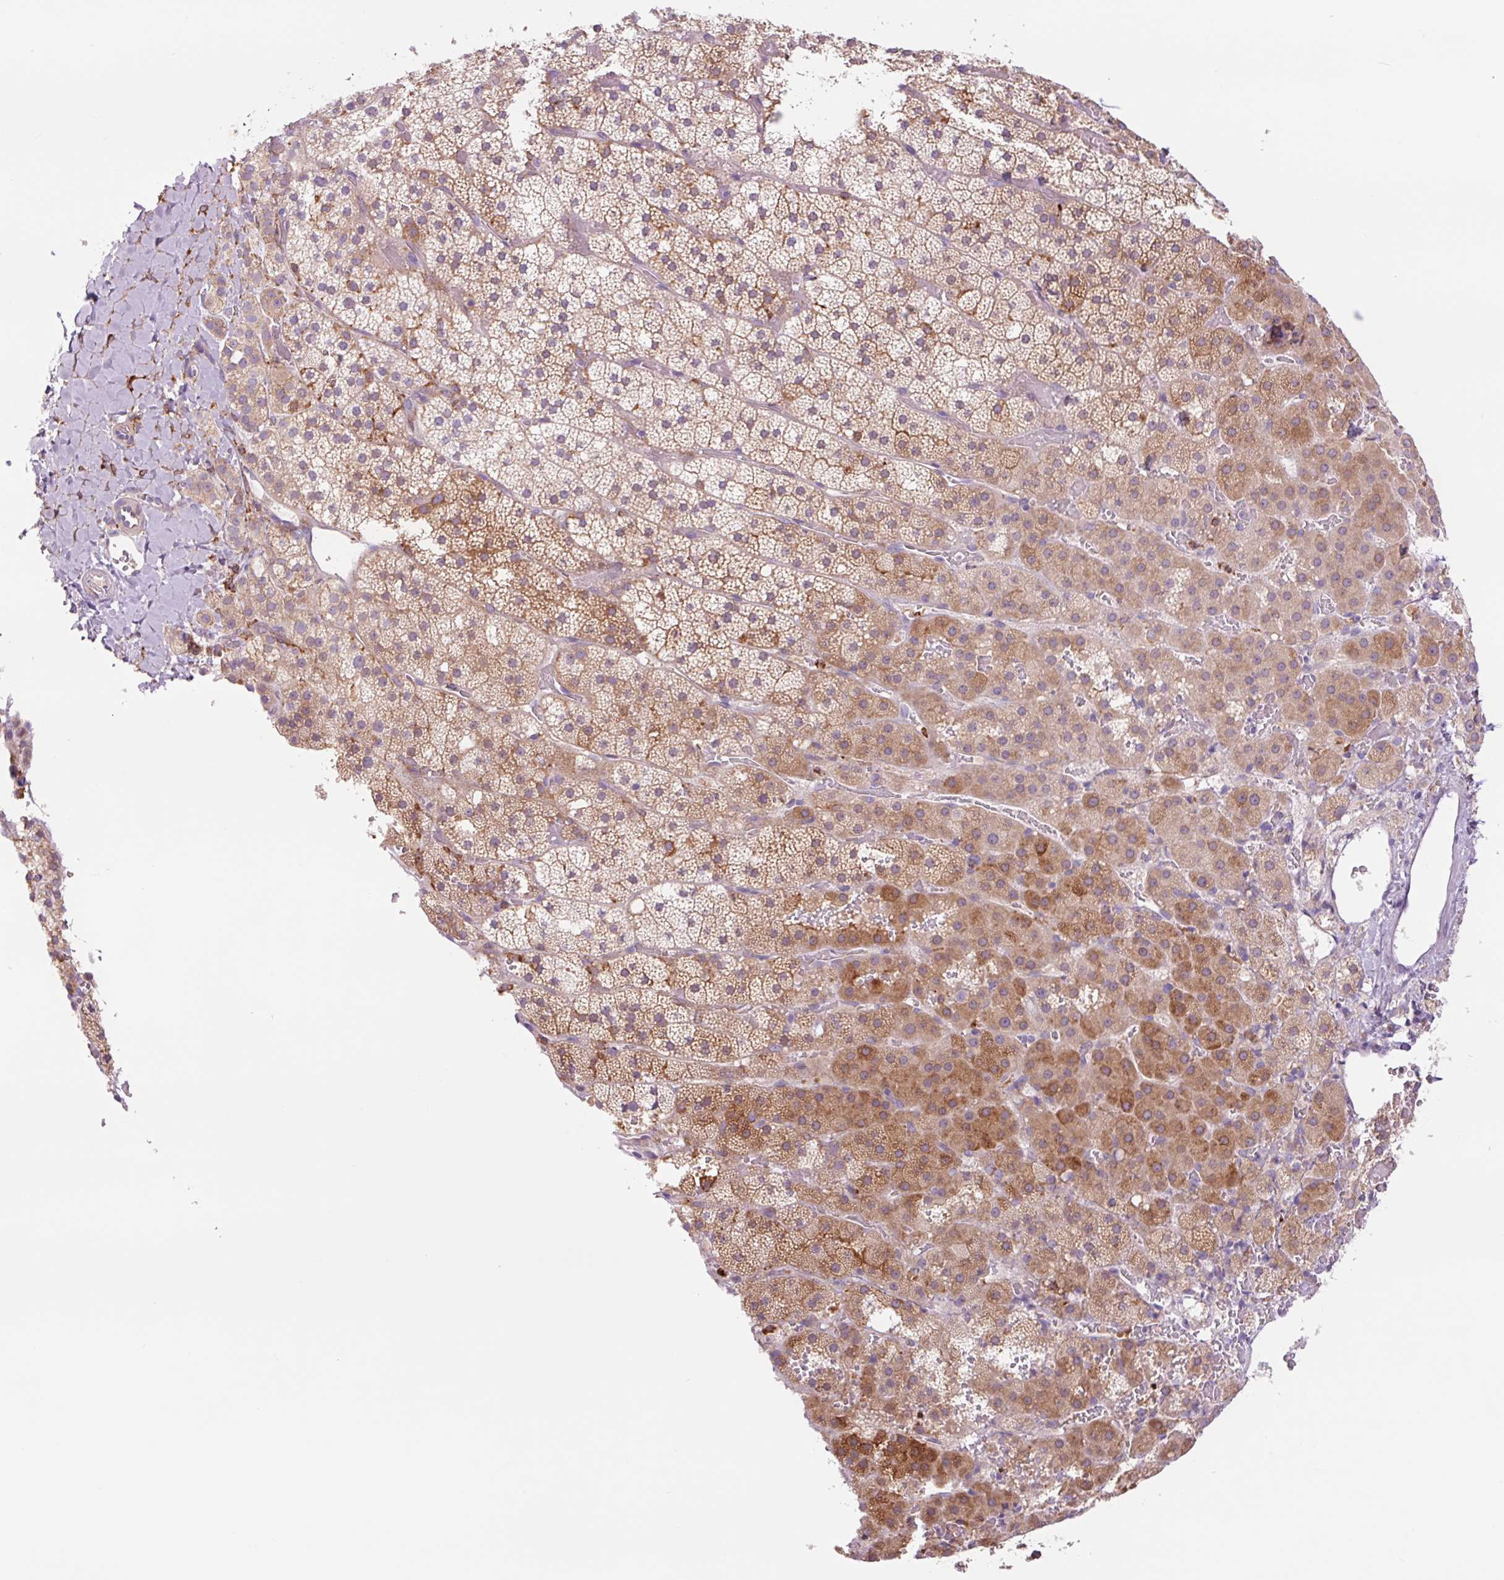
{"staining": {"intensity": "moderate", "quantity": ">75%", "location": "cytoplasmic/membranous"}, "tissue": "adrenal gland", "cell_type": "Glandular cells", "image_type": "normal", "snomed": [{"axis": "morphology", "description": "Normal tissue, NOS"}, {"axis": "topography", "description": "Adrenal gland"}], "caption": "This is an image of IHC staining of normal adrenal gland, which shows moderate expression in the cytoplasmic/membranous of glandular cells.", "gene": "SH2D6", "patient": {"sex": "male", "age": 53}}